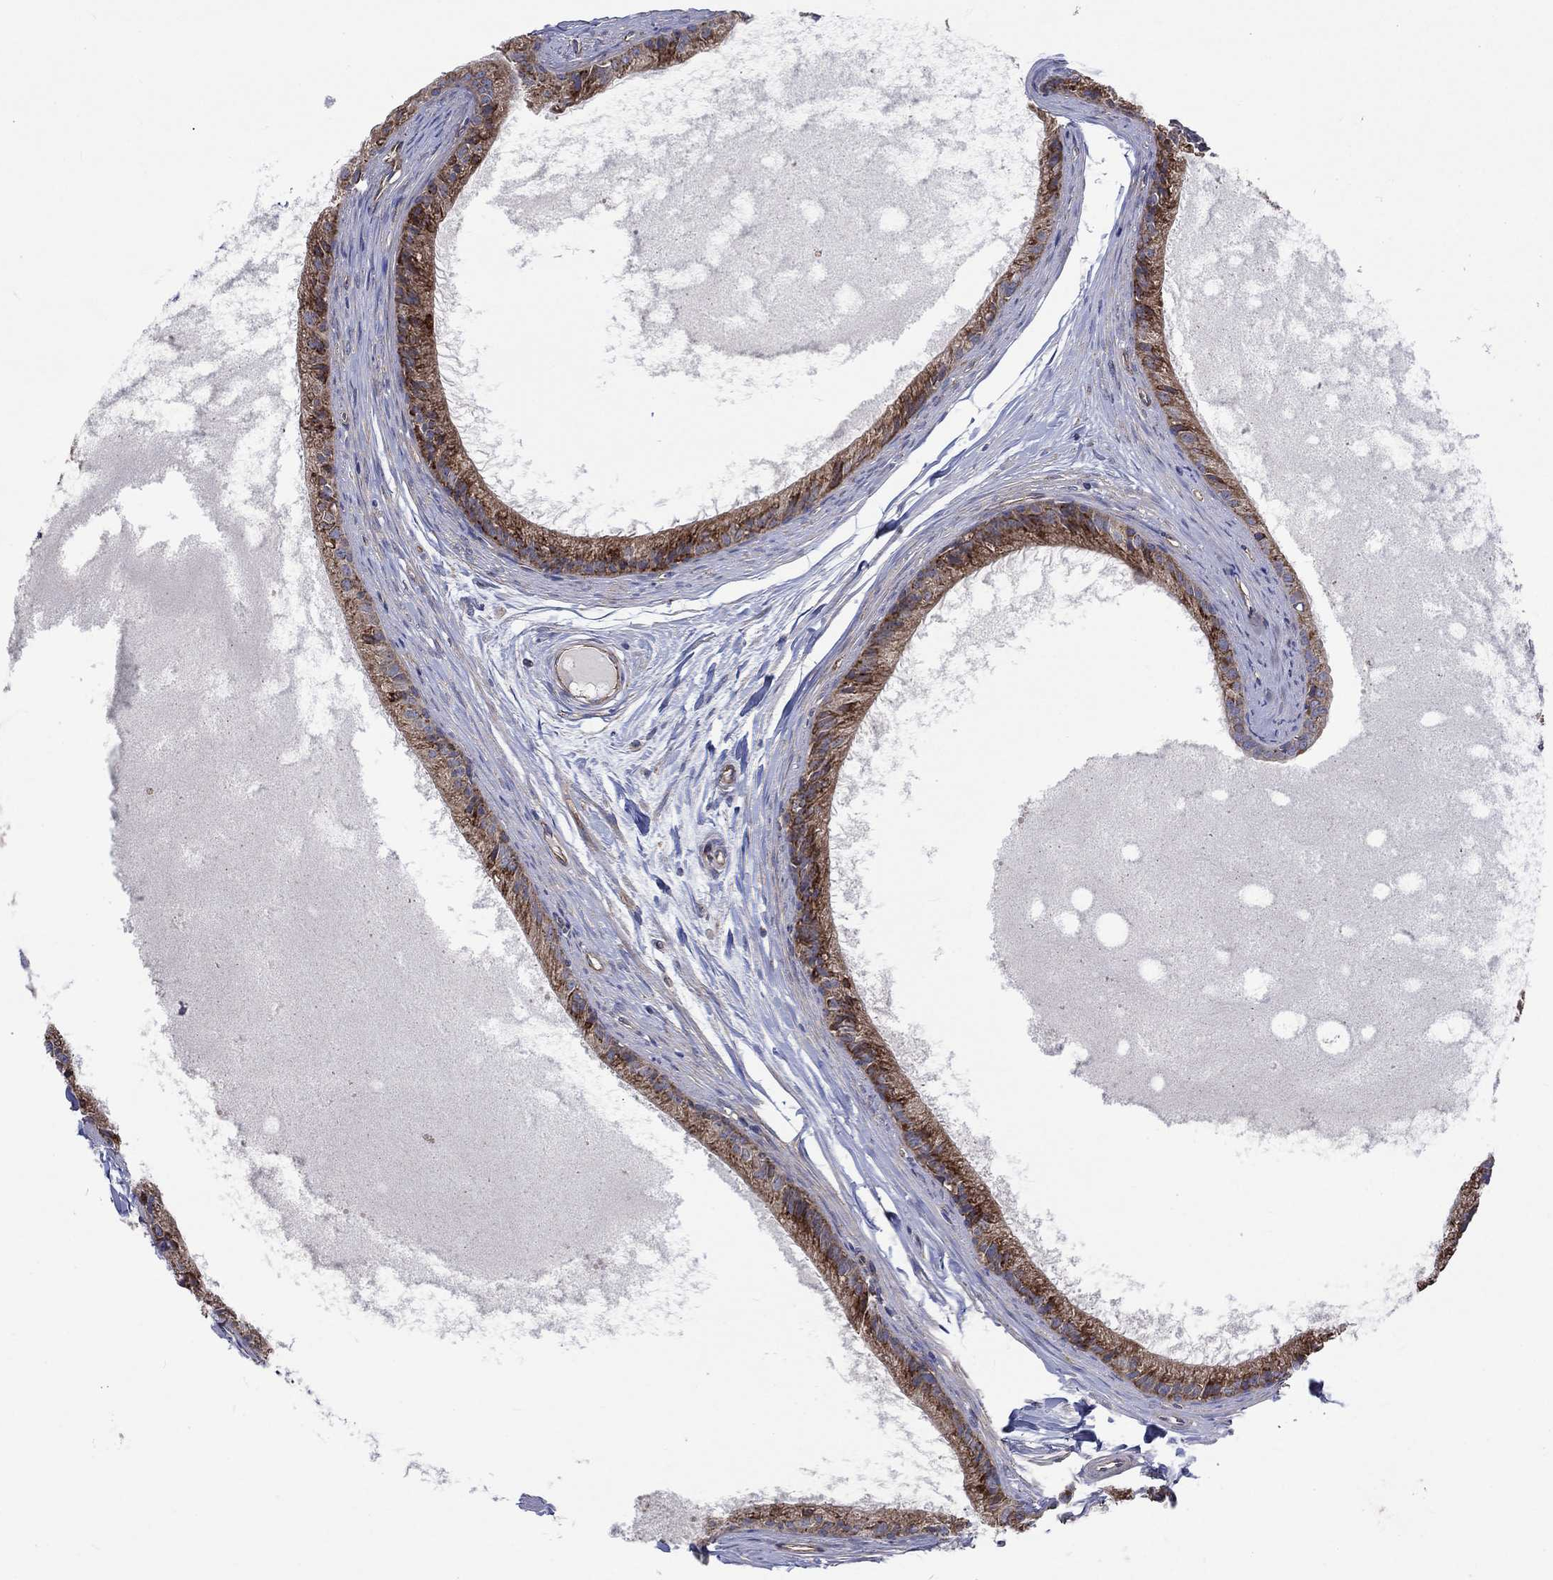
{"staining": {"intensity": "moderate", "quantity": ">75%", "location": "cytoplasmic/membranous"}, "tissue": "epididymis", "cell_type": "Glandular cells", "image_type": "normal", "snomed": [{"axis": "morphology", "description": "Normal tissue, NOS"}, {"axis": "topography", "description": "Epididymis"}], "caption": "Glandular cells show medium levels of moderate cytoplasmic/membranous expression in approximately >75% of cells in normal human epididymis.", "gene": "RPLP0", "patient": {"sex": "male", "age": 51}}